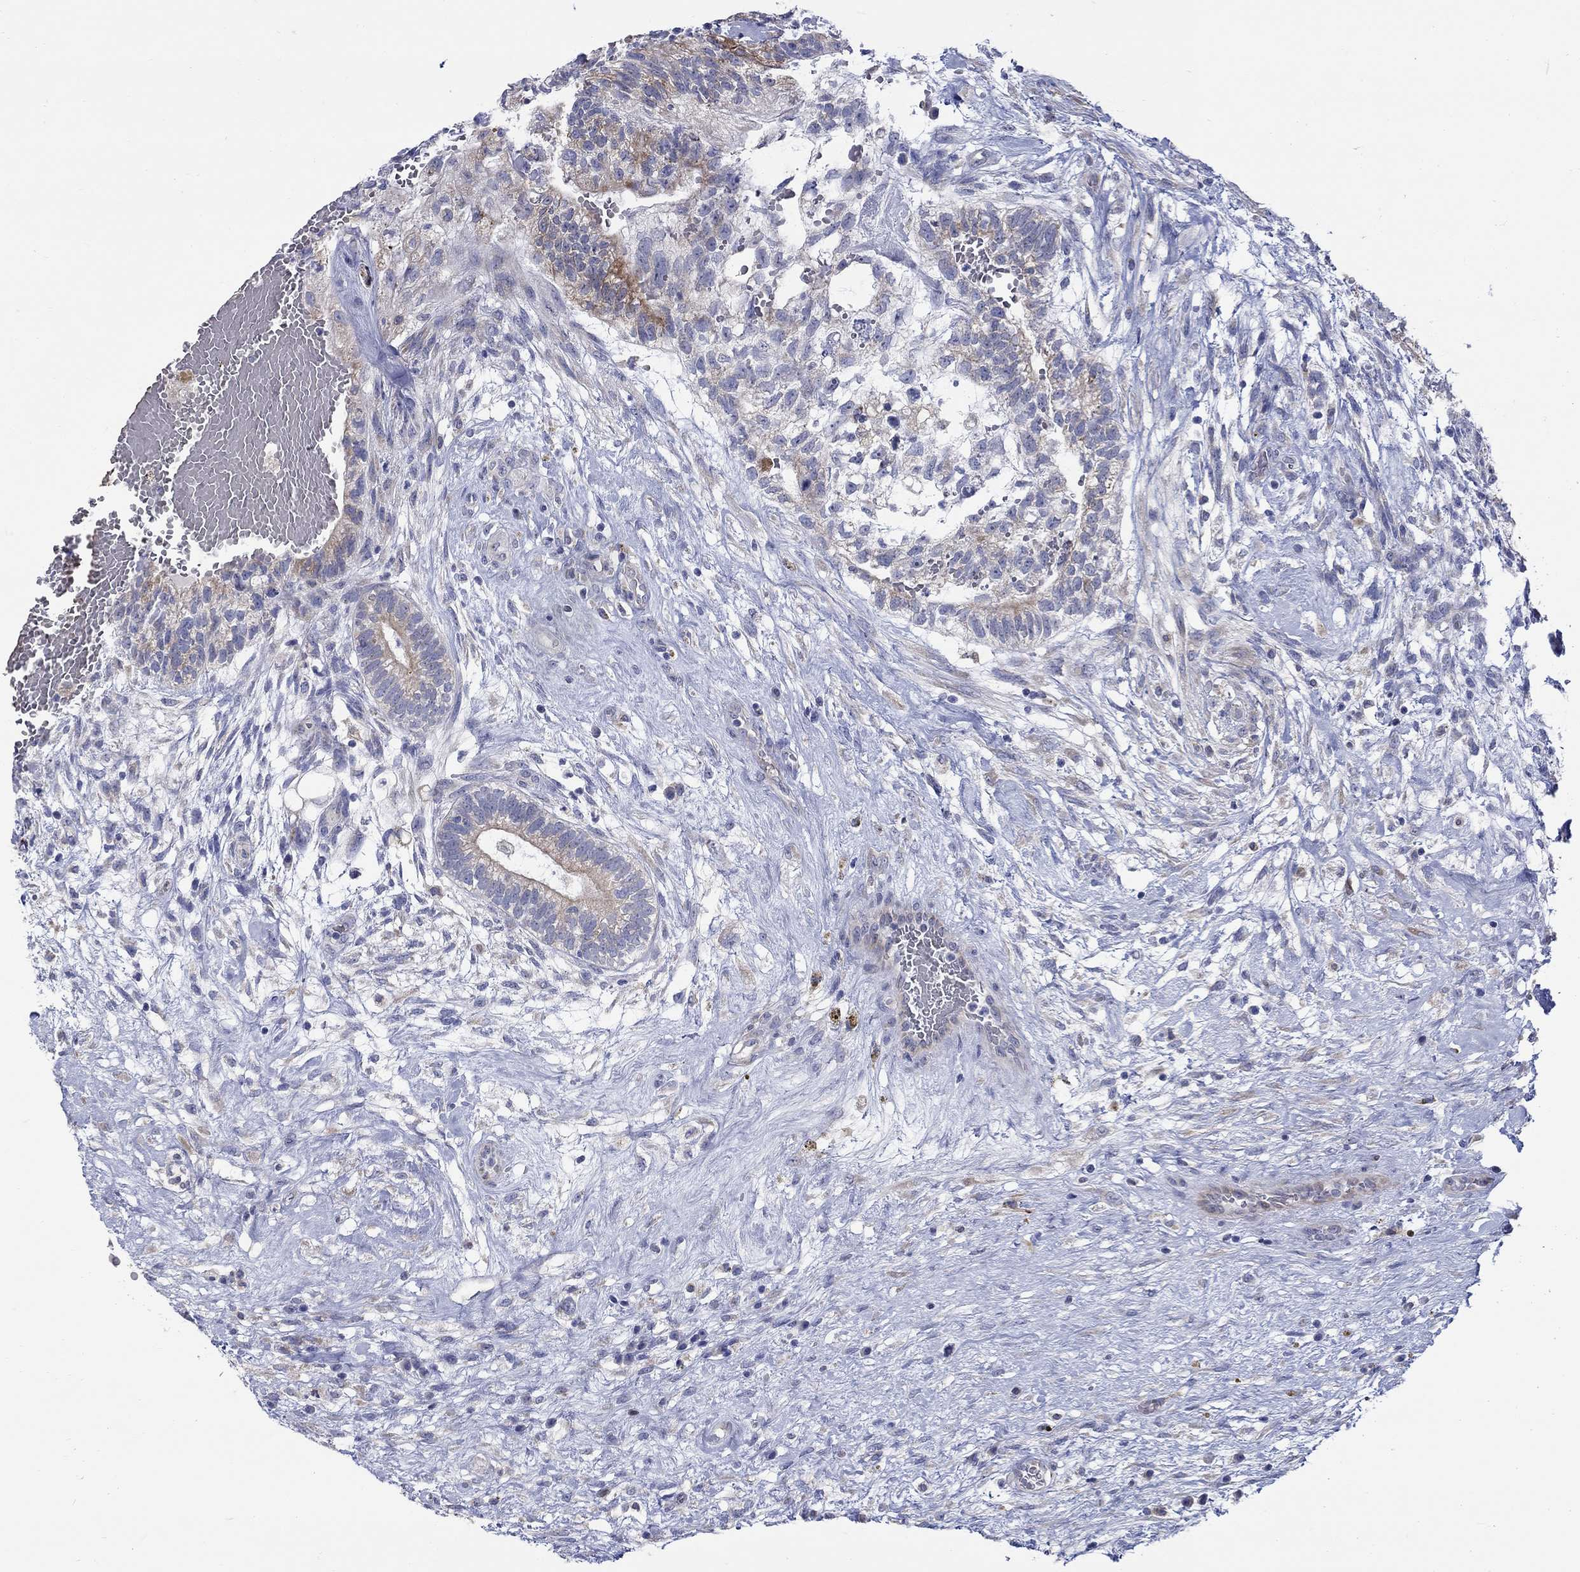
{"staining": {"intensity": "moderate", "quantity": "<25%", "location": "cytoplasmic/membranous"}, "tissue": "testis cancer", "cell_type": "Tumor cells", "image_type": "cancer", "snomed": [{"axis": "morphology", "description": "Normal tissue, NOS"}, {"axis": "morphology", "description": "Carcinoma, Embryonal, NOS"}, {"axis": "topography", "description": "Testis"}, {"axis": "topography", "description": "Epididymis"}], "caption": "Embryonal carcinoma (testis) stained with immunohistochemistry (IHC) exhibits moderate cytoplasmic/membranous staining in about <25% of tumor cells.", "gene": "QRFPR", "patient": {"sex": "male", "age": 32}}